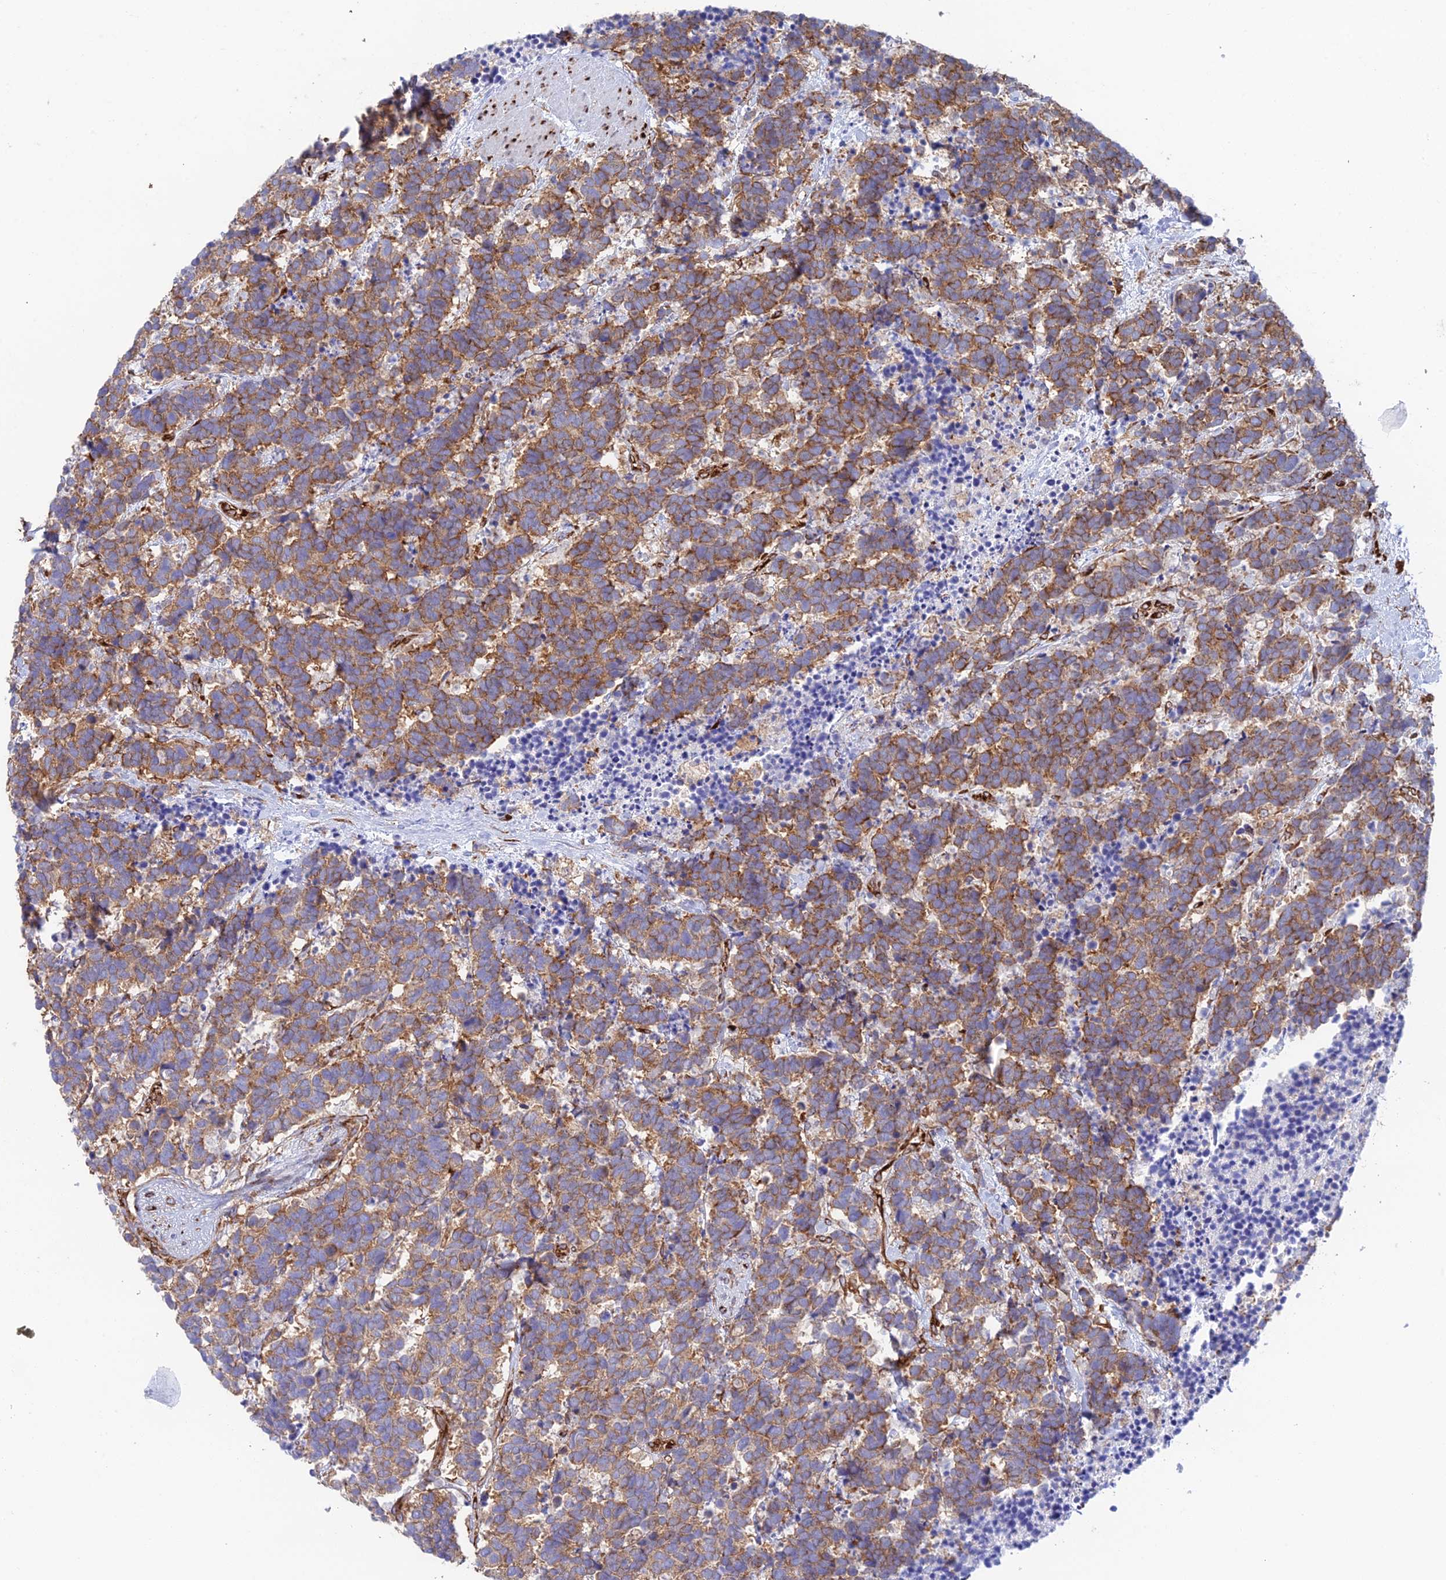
{"staining": {"intensity": "moderate", "quantity": ">75%", "location": "cytoplasmic/membranous"}, "tissue": "carcinoid", "cell_type": "Tumor cells", "image_type": "cancer", "snomed": [{"axis": "morphology", "description": "Carcinoma, NOS"}, {"axis": "morphology", "description": "Carcinoid, malignant, NOS"}, {"axis": "topography", "description": "Prostate"}], "caption": "Moderate cytoplasmic/membranous expression is appreciated in about >75% of tumor cells in carcinoid.", "gene": "CCDC69", "patient": {"sex": "male", "age": 57}}